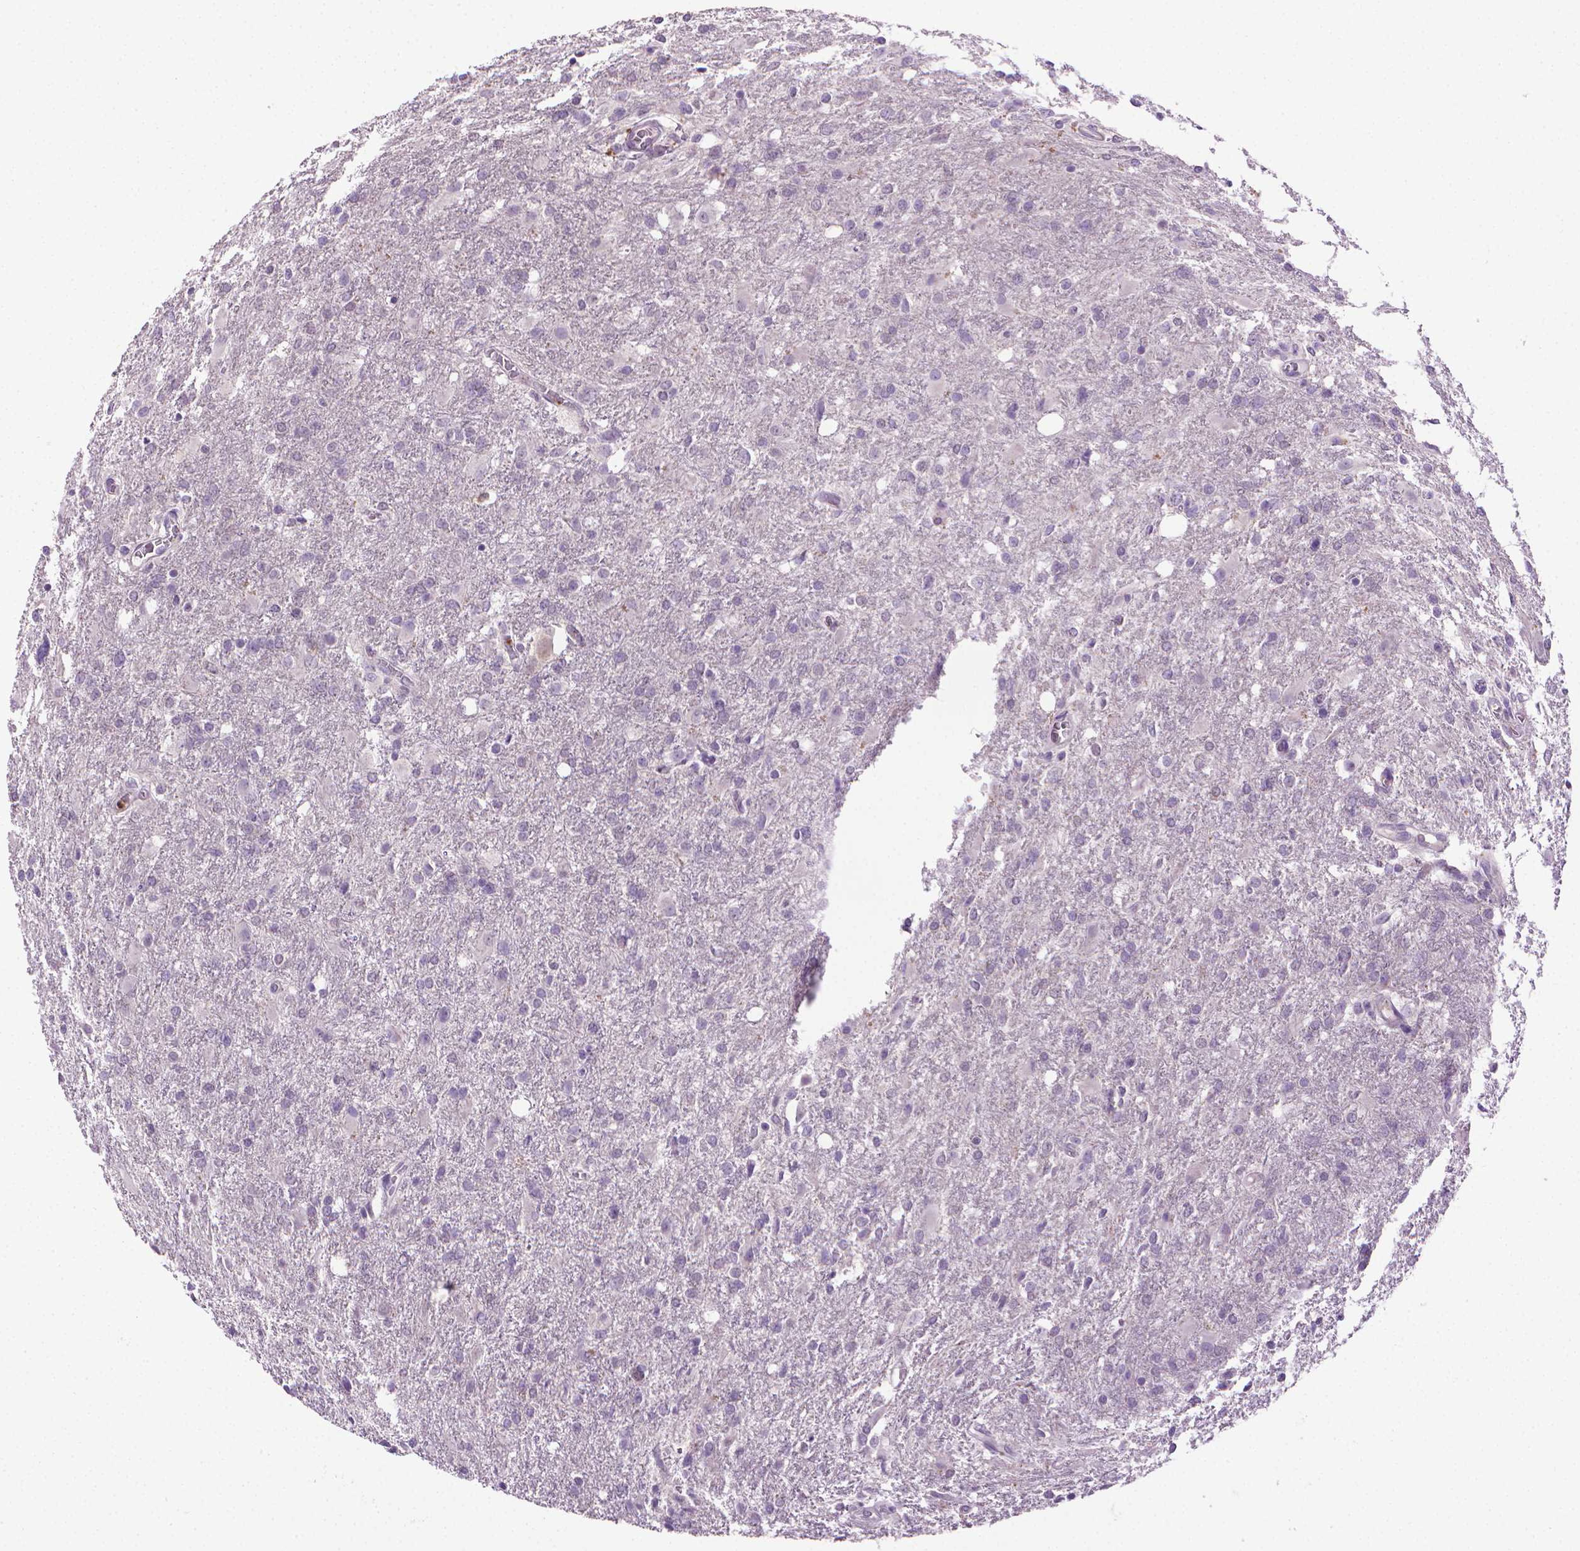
{"staining": {"intensity": "negative", "quantity": "none", "location": "none"}, "tissue": "glioma", "cell_type": "Tumor cells", "image_type": "cancer", "snomed": [{"axis": "morphology", "description": "Glioma, malignant, High grade"}, {"axis": "topography", "description": "Brain"}], "caption": "Glioma was stained to show a protein in brown. There is no significant positivity in tumor cells.", "gene": "CDKN2D", "patient": {"sex": "male", "age": 68}}